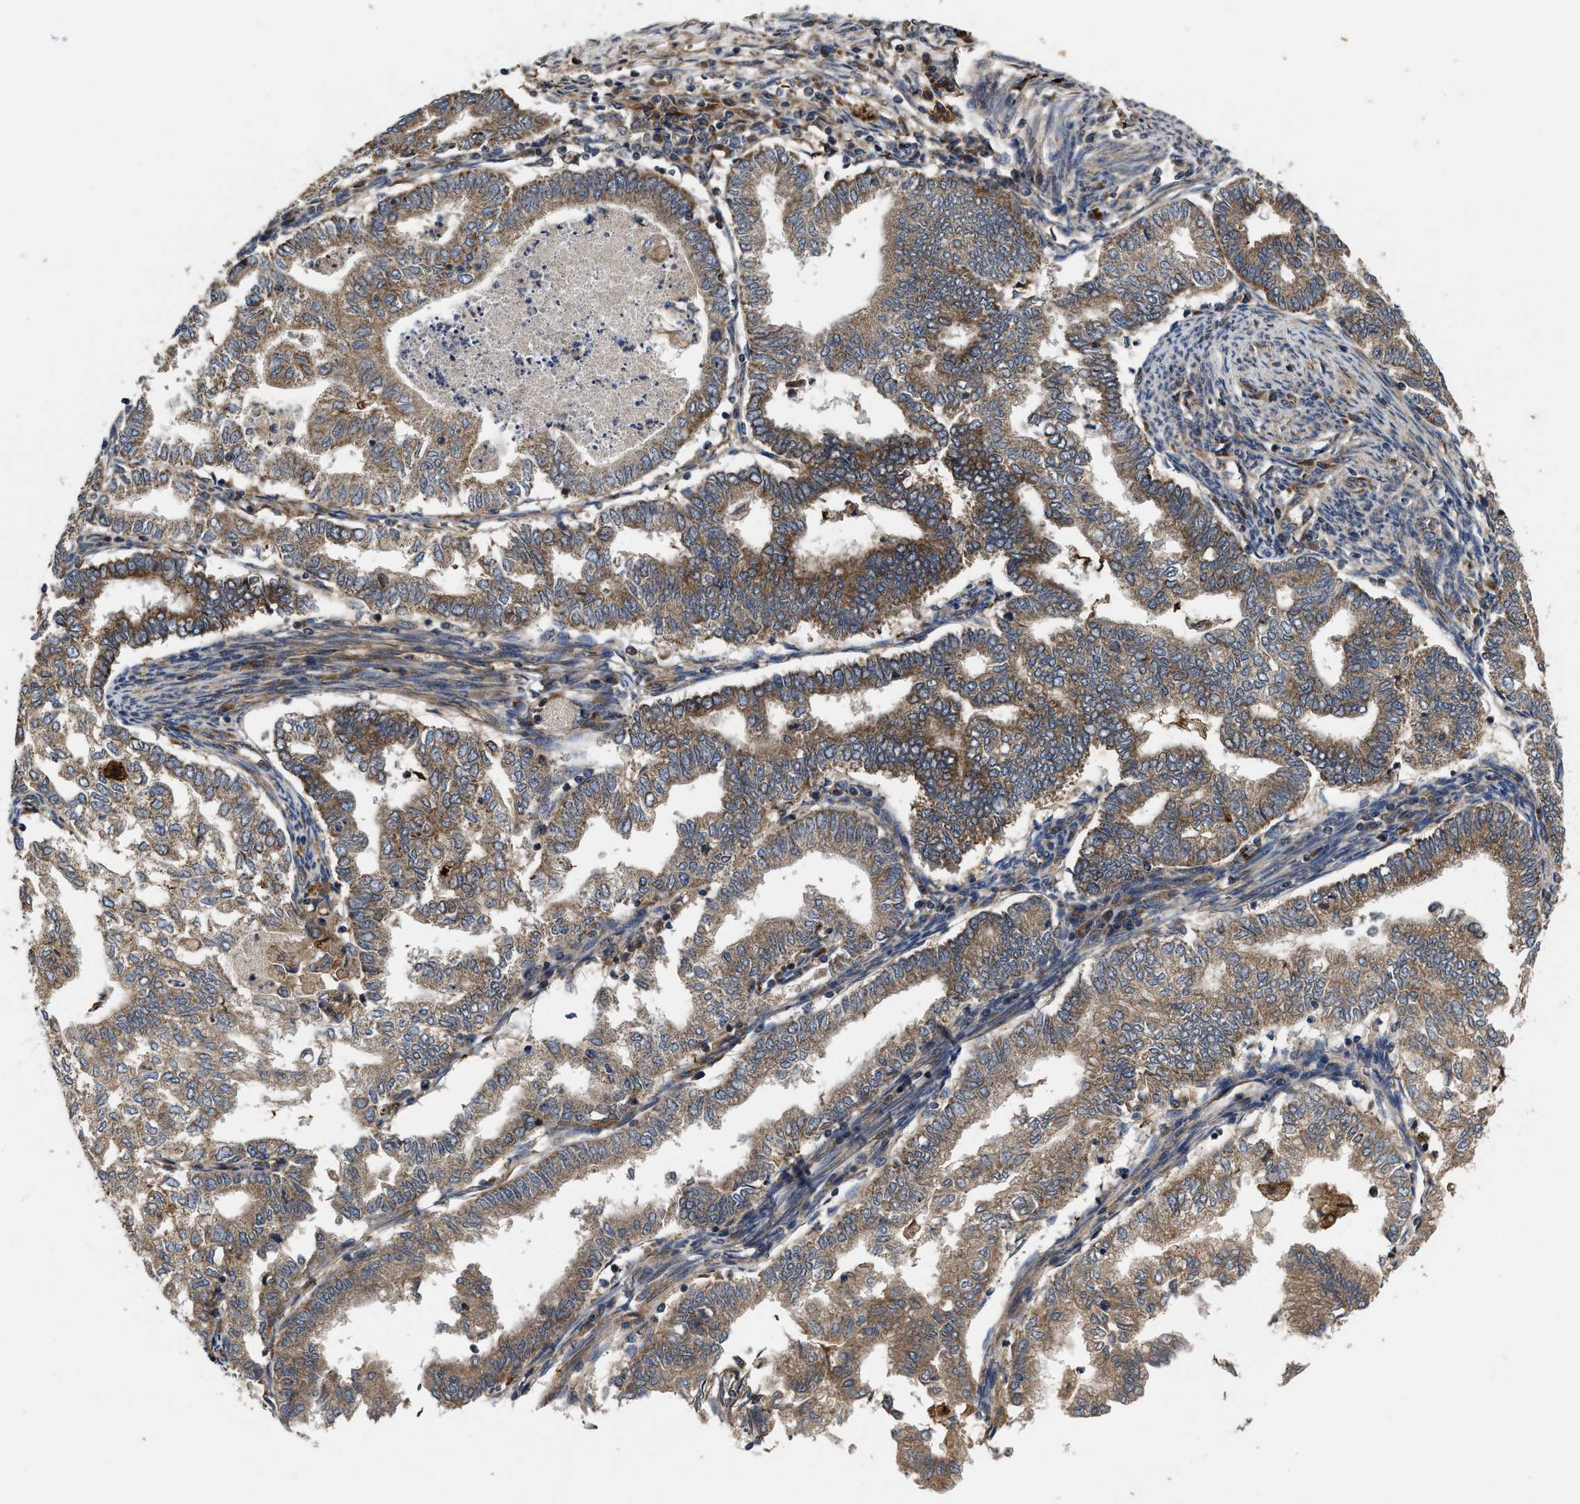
{"staining": {"intensity": "moderate", "quantity": ">75%", "location": "cytoplasmic/membranous"}, "tissue": "endometrial cancer", "cell_type": "Tumor cells", "image_type": "cancer", "snomed": [{"axis": "morphology", "description": "Polyp, NOS"}, {"axis": "morphology", "description": "Adenocarcinoma, NOS"}, {"axis": "morphology", "description": "Adenoma, NOS"}, {"axis": "topography", "description": "Endometrium"}], "caption": "Tumor cells exhibit medium levels of moderate cytoplasmic/membranous staining in approximately >75% of cells in endometrial cancer (adenoma).", "gene": "EFNA4", "patient": {"sex": "female", "age": 79}}